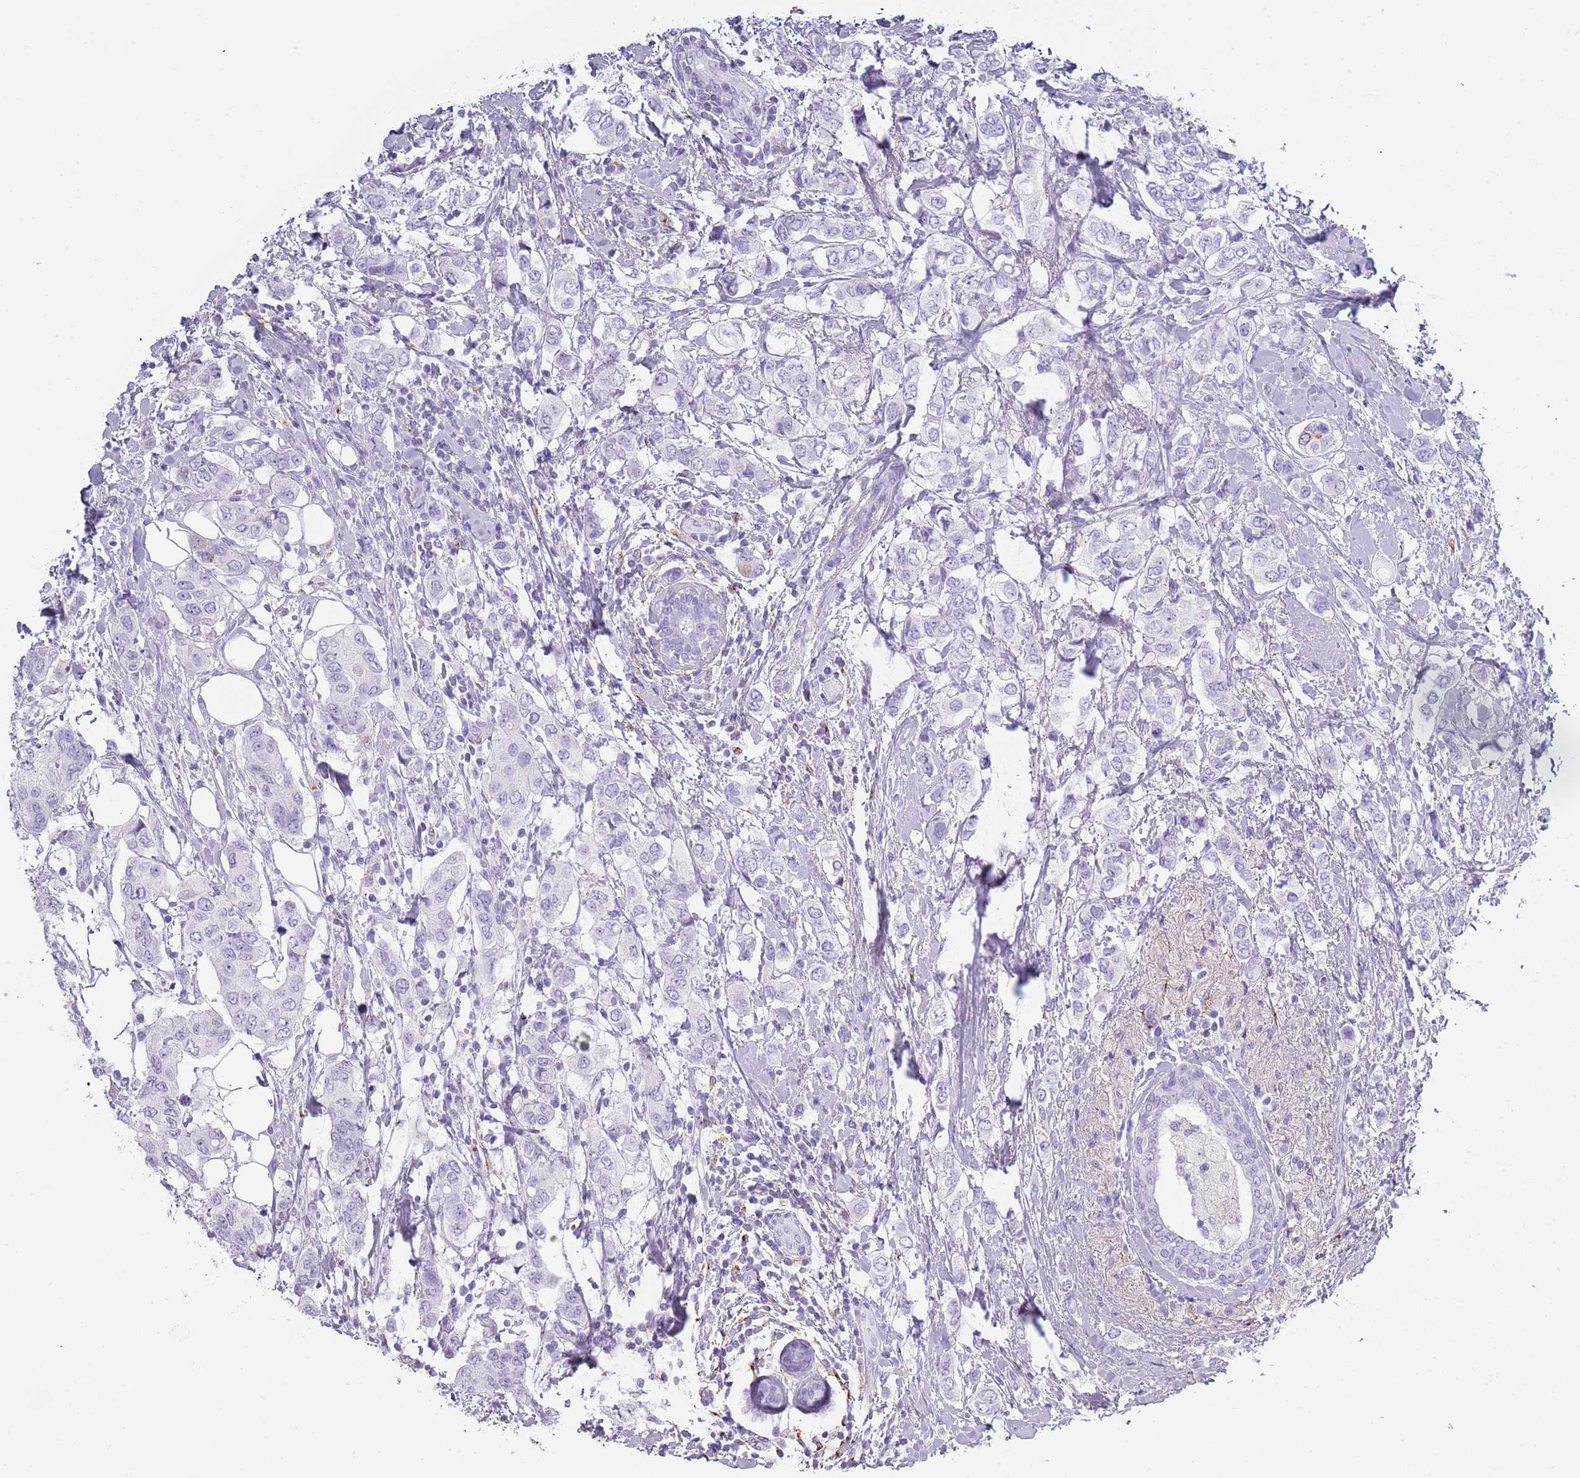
{"staining": {"intensity": "negative", "quantity": "none", "location": "none"}, "tissue": "breast cancer", "cell_type": "Tumor cells", "image_type": "cancer", "snomed": [{"axis": "morphology", "description": "Lobular carcinoma"}, {"axis": "topography", "description": "Breast"}], "caption": "Tumor cells show no significant staining in breast cancer (lobular carcinoma). Brightfield microscopy of IHC stained with DAB (3,3'-diaminobenzidine) (brown) and hematoxylin (blue), captured at high magnification.", "gene": "COLEC12", "patient": {"sex": "female", "age": 51}}